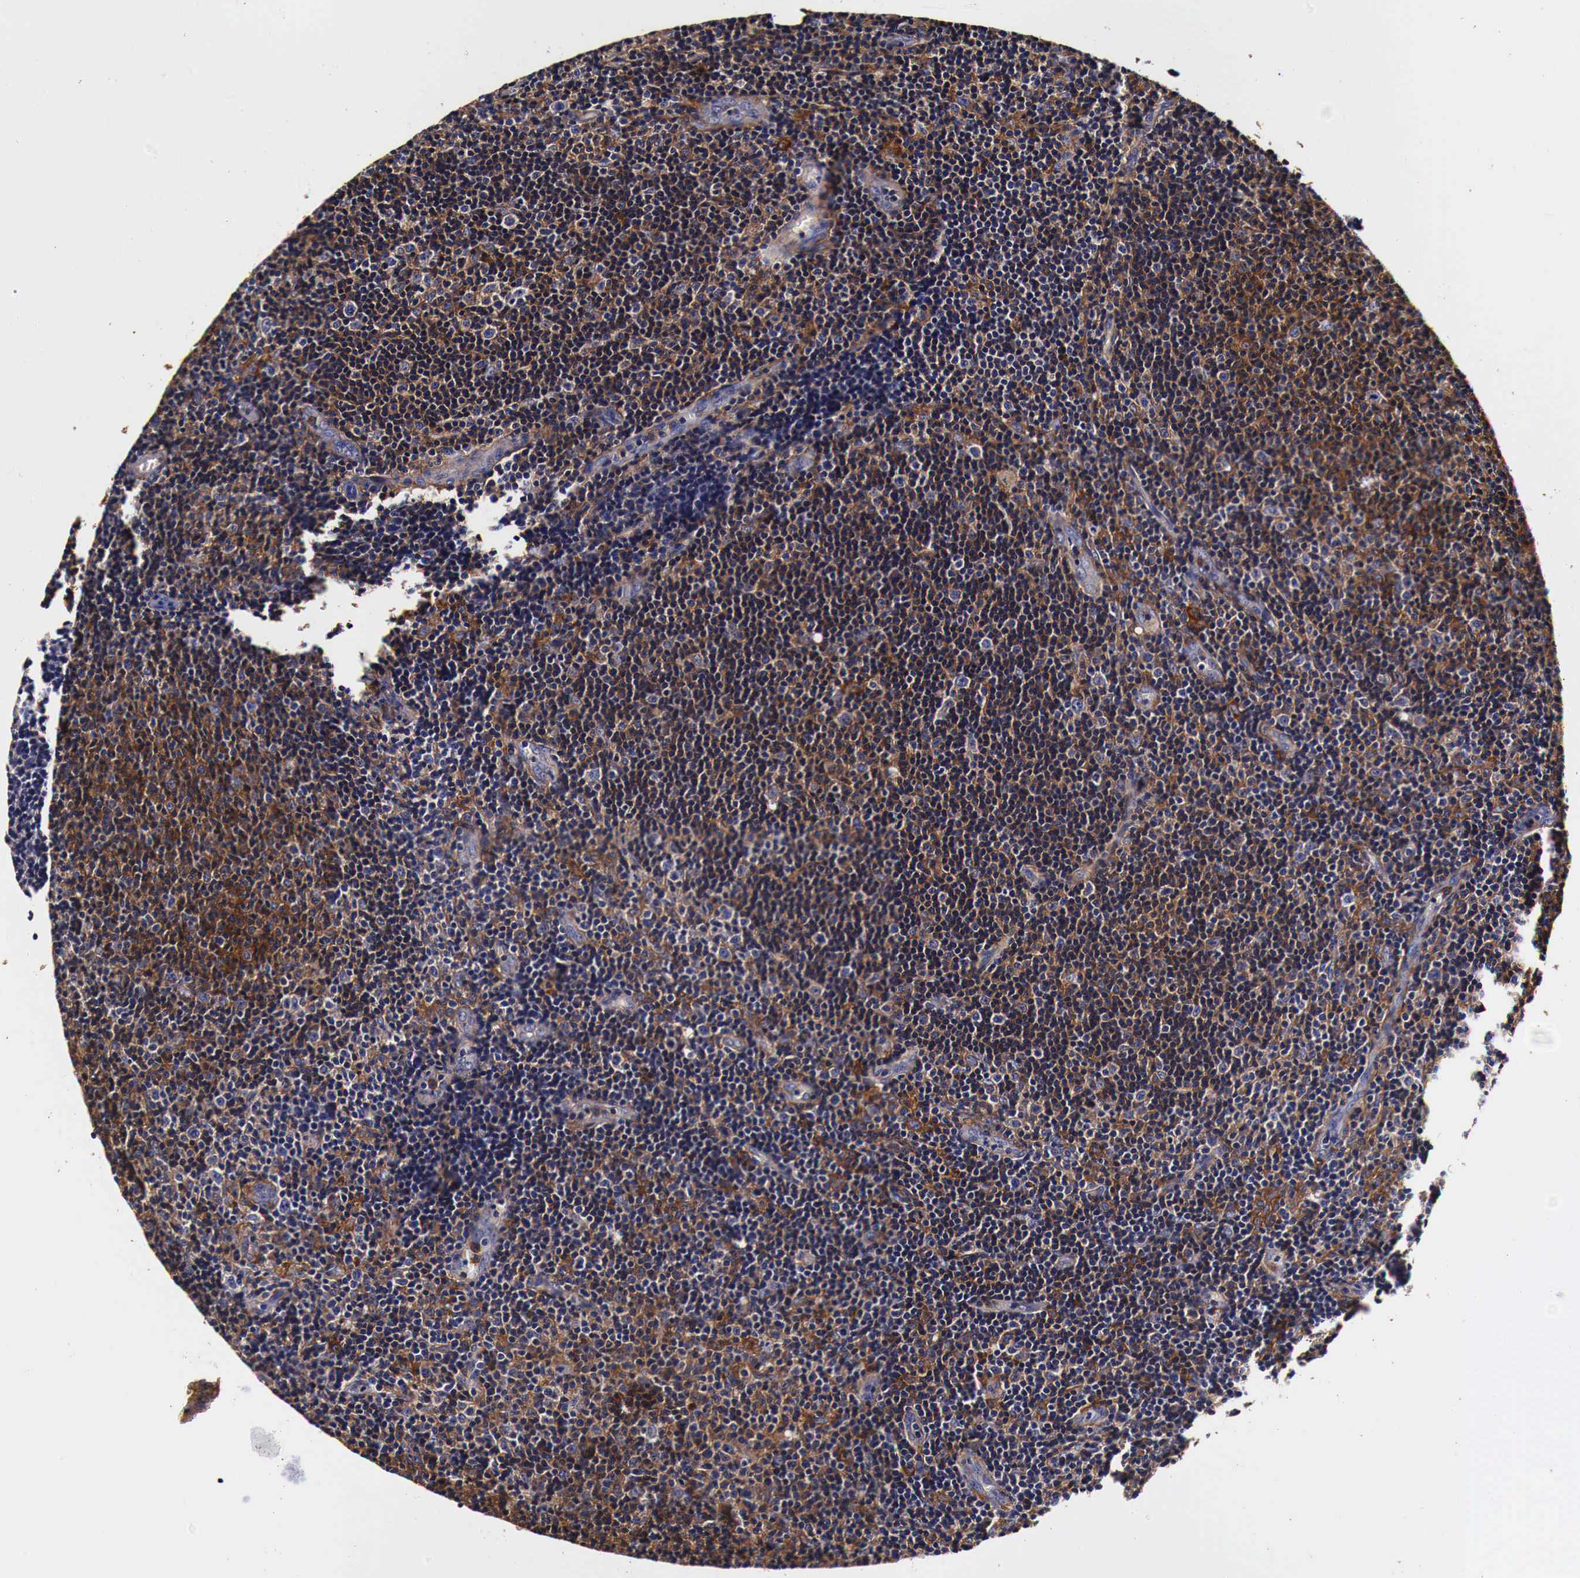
{"staining": {"intensity": "moderate", "quantity": "25%-75%", "location": "cytoplasmic/membranous"}, "tissue": "lymphoma", "cell_type": "Tumor cells", "image_type": "cancer", "snomed": [{"axis": "morphology", "description": "Malignant lymphoma, non-Hodgkin's type, Low grade"}, {"axis": "topography", "description": "Lymph node"}], "caption": "Immunohistochemistry (IHC) of malignant lymphoma, non-Hodgkin's type (low-grade) reveals medium levels of moderate cytoplasmic/membranous expression in about 25%-75% of tumor cells. The staining was performed using DAB, with brown indicating positive protein expression. Nuclei are stained blue with hematoxylin.", "gene": "RP2", "patient": {"sex": "male", "age": 49}}